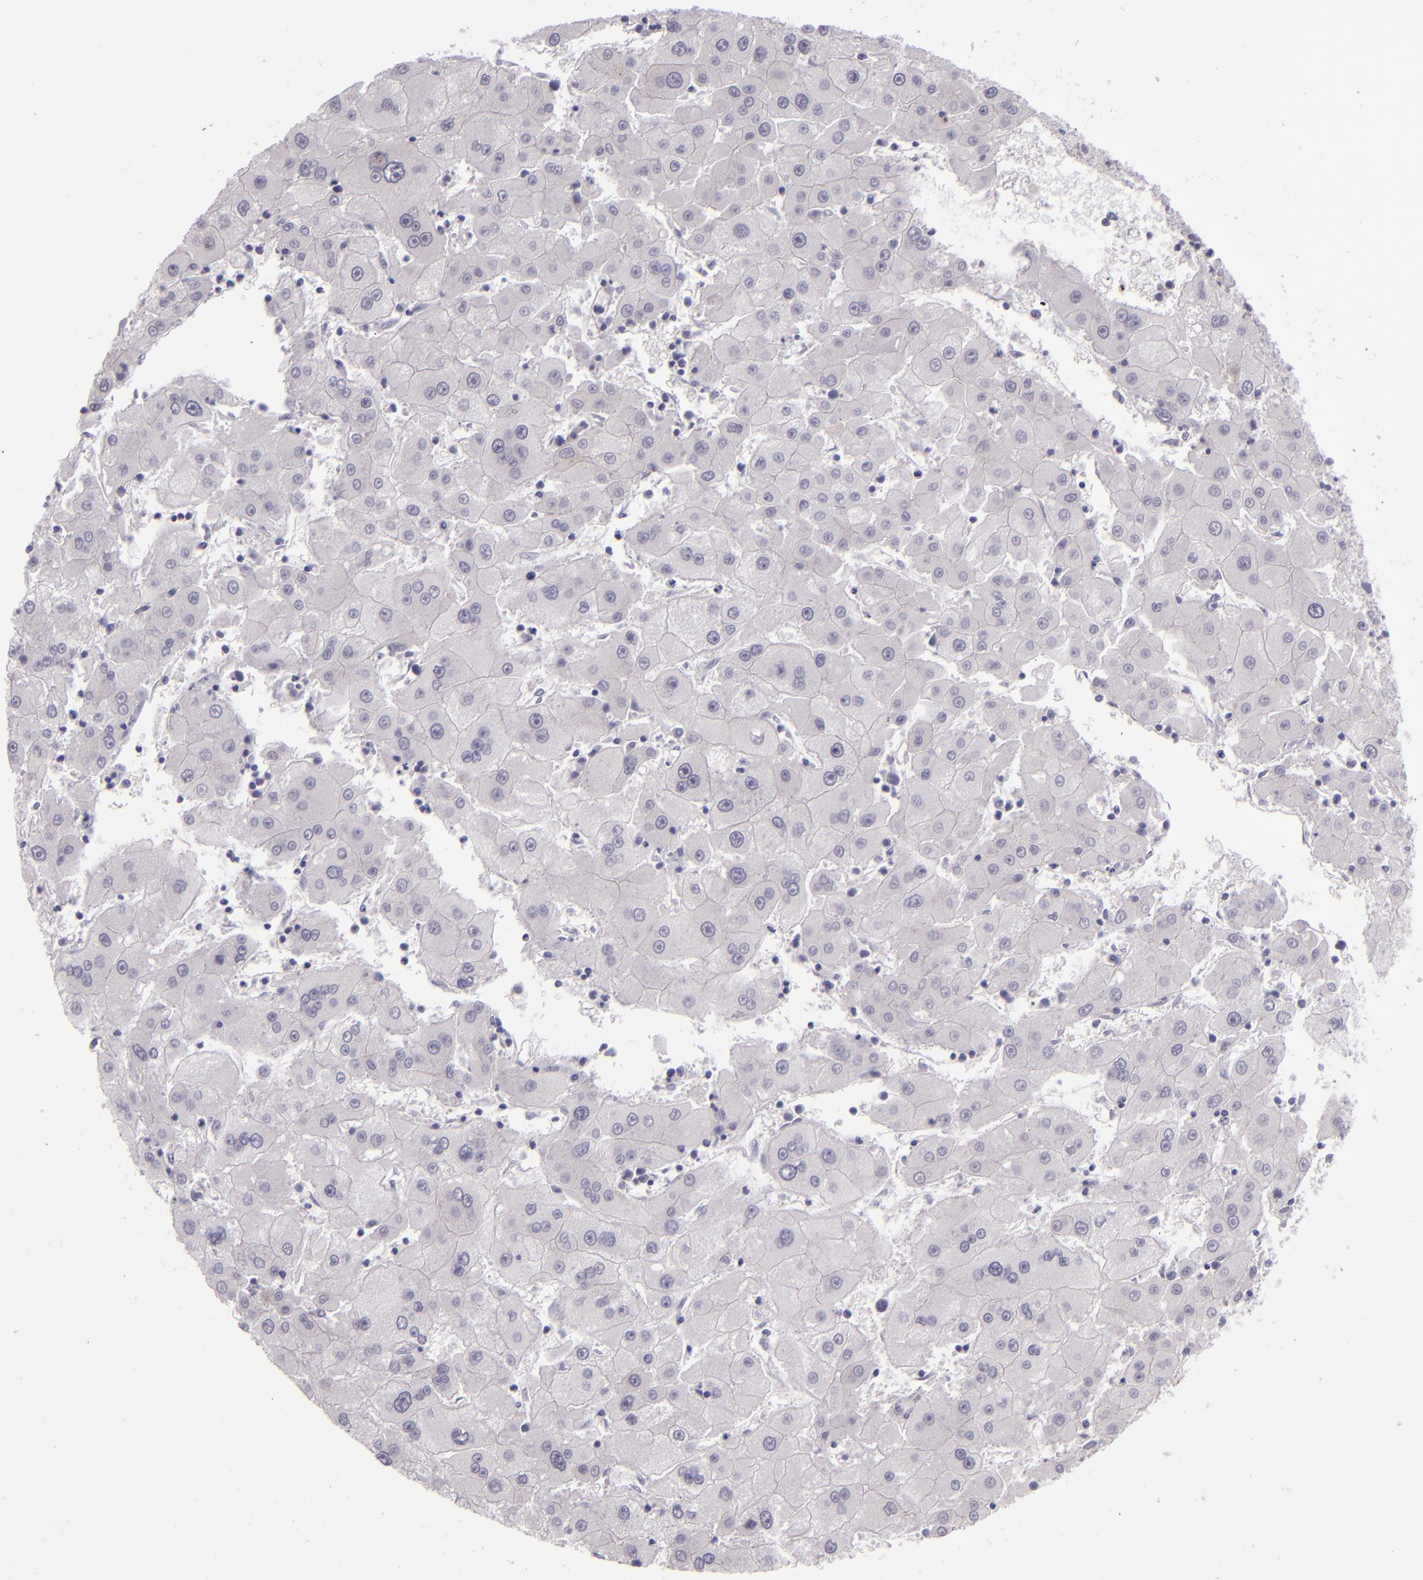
{"staining": {"intensity": "negative", "quantity": "none", "location": "none"}, "tissue": "liver cancer", "cell_type": "Tumor cells", "image_type": "cancer", "snomed": [{"axis": "morphology", "description": "Carcinoma, Hepatocellular, NOS"}, {"axis": "topography", "description": "Liver"}], "caption": "IHC of liver cancer shows no positivity in tumor cells.", "gene": "SNCB", "patient": {"sex": "male", "age": 72}}